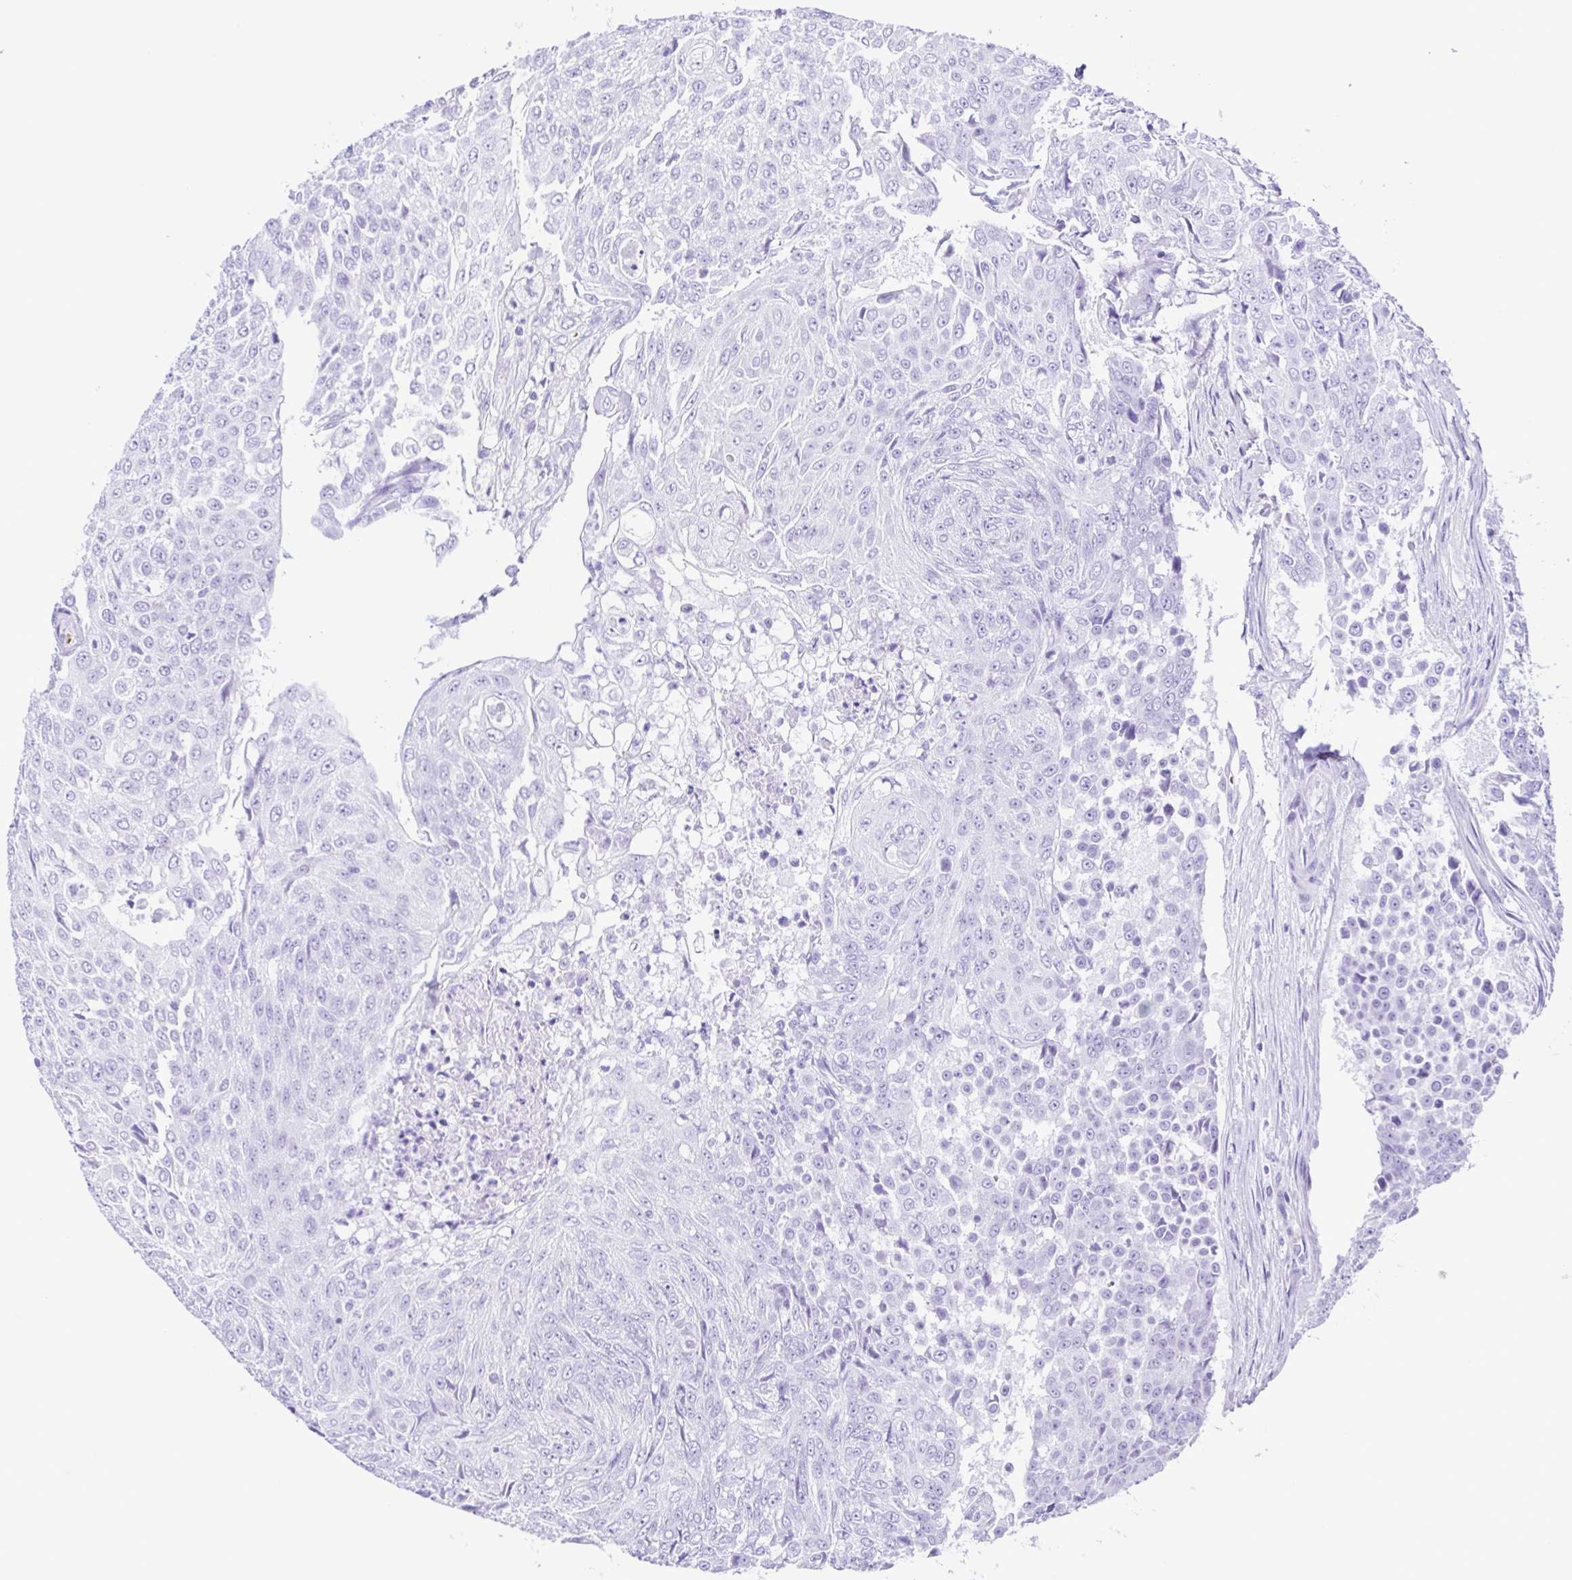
{"staining": {"intensity": "negative", "quantity": "none", "location": "none"}, "tissue": "urothelial cancer", "cell_type": "Tumor cells", "image_type": "cancer", "snomed": [{"axis": "morphology", "description": "Urothelial carcinoma, High grade"}, {"axis": "topography", "description": "Urinary bladder"}], "caption": "This is an IHC histopathology image of urothelial cancer. There is no staining in tumor cells.", "gene": "SYT1", "patient": {"sex": "female", "age": 63}}